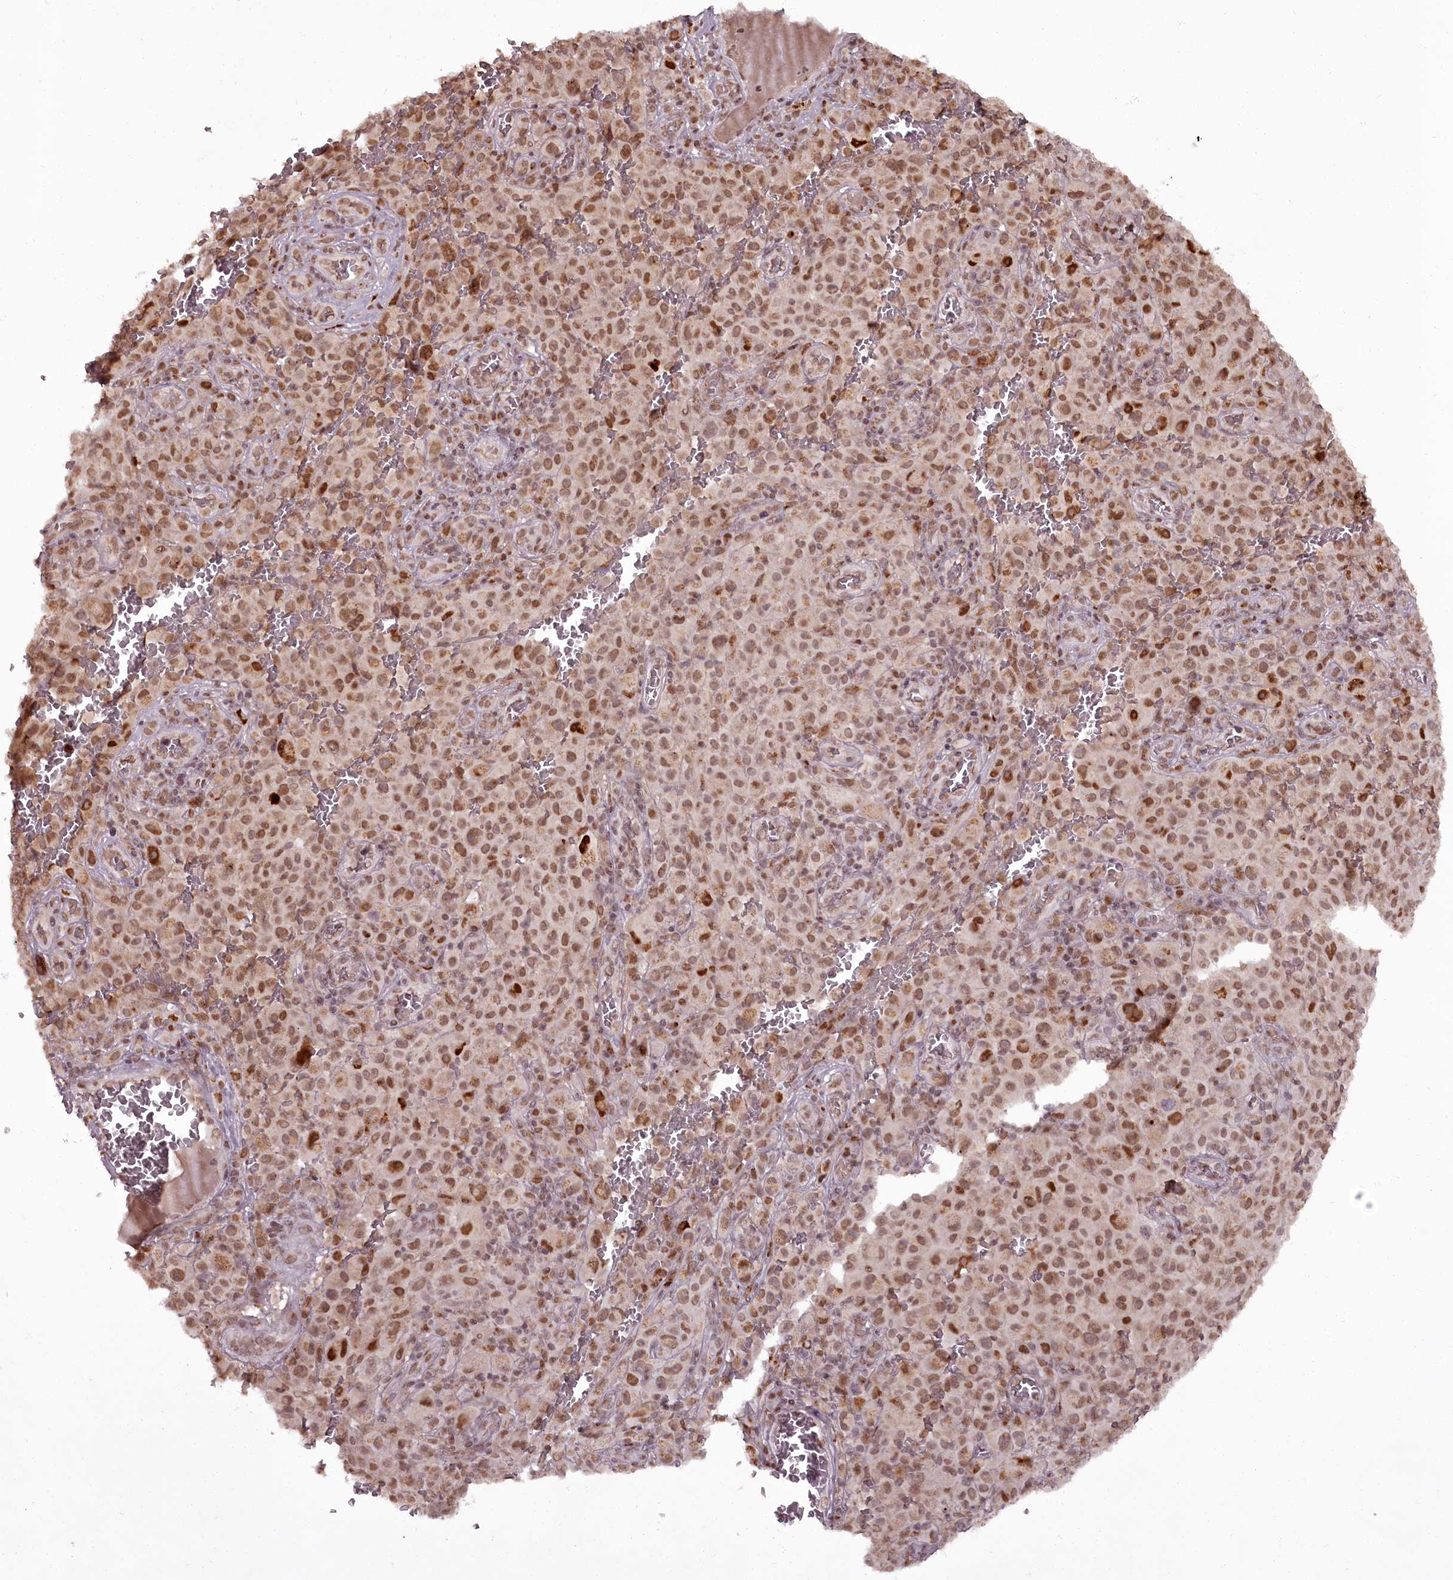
{"staining": {"intensity": "moderate", "quantity": ">75%", "location": "nuclear"}, "tissue": "melanoma", "cell_type": "Tumor cells", "image_type": "cancer", "snomed": [{"axis": "morphology", "description": "Malignant melanoma, NOS"}, {"axis": "topography", "description": "Skin"}], "caption": "Malignant melanoma was stained to show a protein in brown. There is medium levels of moderate nuclear expression in about >75% of tumor cells. The protein is shown in brown color, while the nuclei are stained blue.", "gene": "CEP83", "patient": {"sex": "female", "age": 82}}